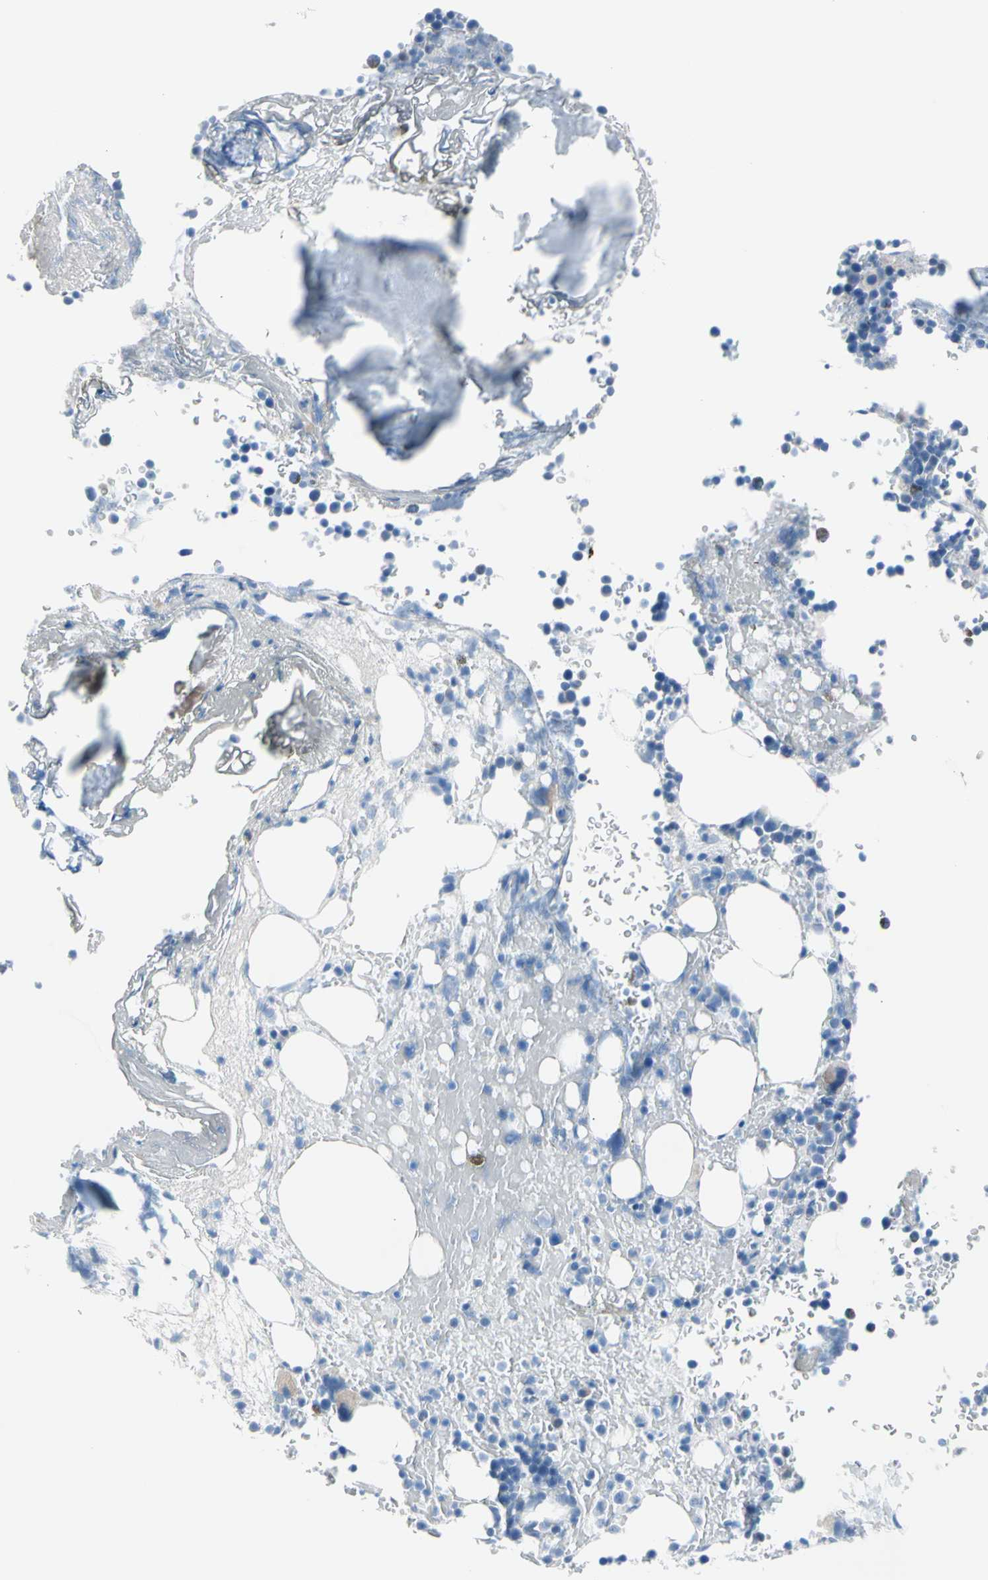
{"staining": {"intensity": "weak", "quantity": "<25%", "location": "cytoplasmic/membranous"}, "tissue": "bone marrow", "cell_type": "Hematopoietic cells", "image_type": "normal", "snomed": [{"axis": "morphology", "description": "Normal tissue, NOS"}, {"axis": "topography", "description": "Bone marrow"}], "caption": "This is an IHC histopathology image of normal human bone marrow. There is no expression in hematopoietic cells.", "gene": "TPO", "patient": {"sex": "female", "age": 73}}